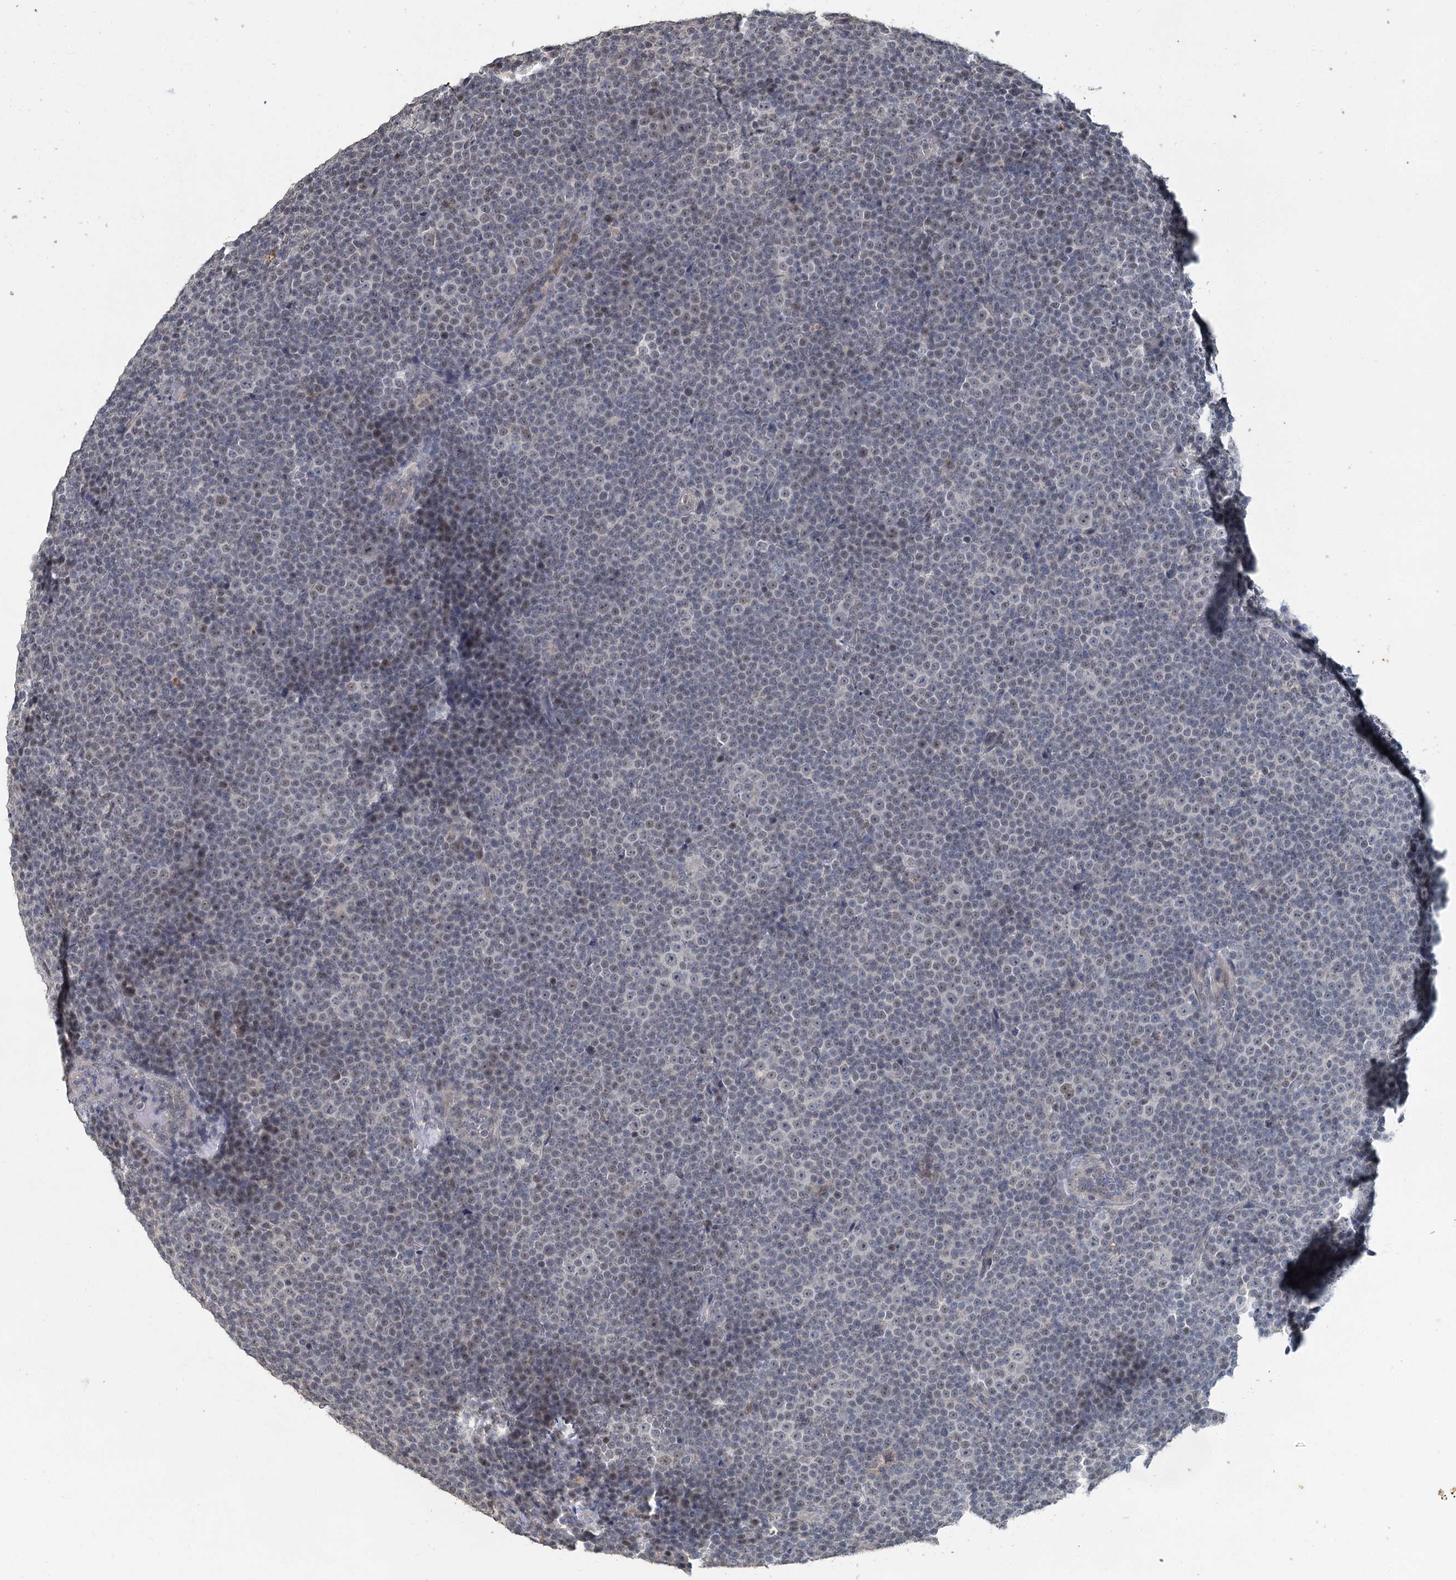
{"staining": {"intensity": "negative", "quantity": "none", "location": "none"}, "tissue": "lymphoma", "cell_type": "Tumor cells", "image_type": "cancer", "snomed": [{"axis": "morphology", "description": "Malignant lymphoma, non-Hodgkin's type, Low grade"}, {"axis": "topography", "description": "Lymph node"}], "caption": "Tumor cells show no significant staining in low-grade malignant lymphoma, non-Hodgkin's type.", "gene": "MUCL1", "patient": {"sex": "female", "age": 67}}